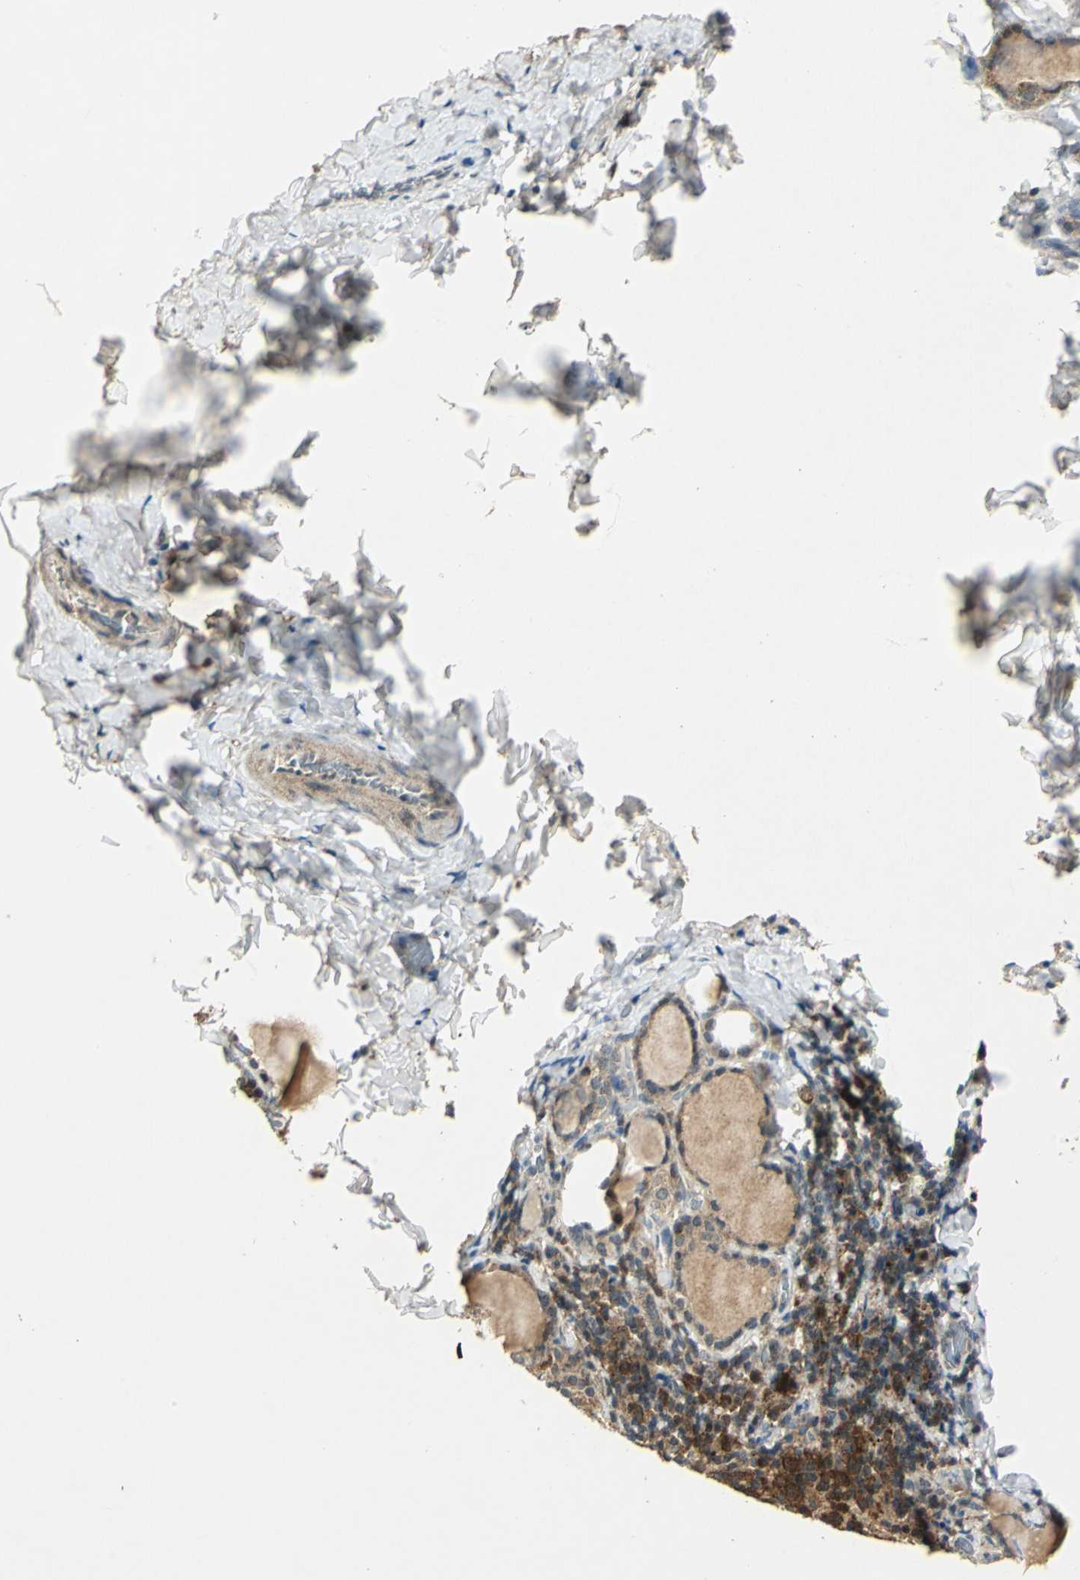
{"staining": {"intensity": "moderate", "quantity": ">75%", "location": "cytoplasmic/membranous"}, "tissue": "thyroid gland", "cell_type": "Glandular cells", "image_type": "normal", "snomed": [{"axis": "morphology", "description": "Normal tissue, NOS"}, {"axis": "morphology", "description": "Papillary adenocarcinoma, NOS"}, {"axis": "topography", "description": "Thyroid gland"}], "caption": "Thyroid gland stained with immunohistochemistry demonstrates moderate cytoplasmic/membranous staining in about >75% of glandular cells.", "gene": "AHSA1", "patient": {"sex": "female", "age": 30}}